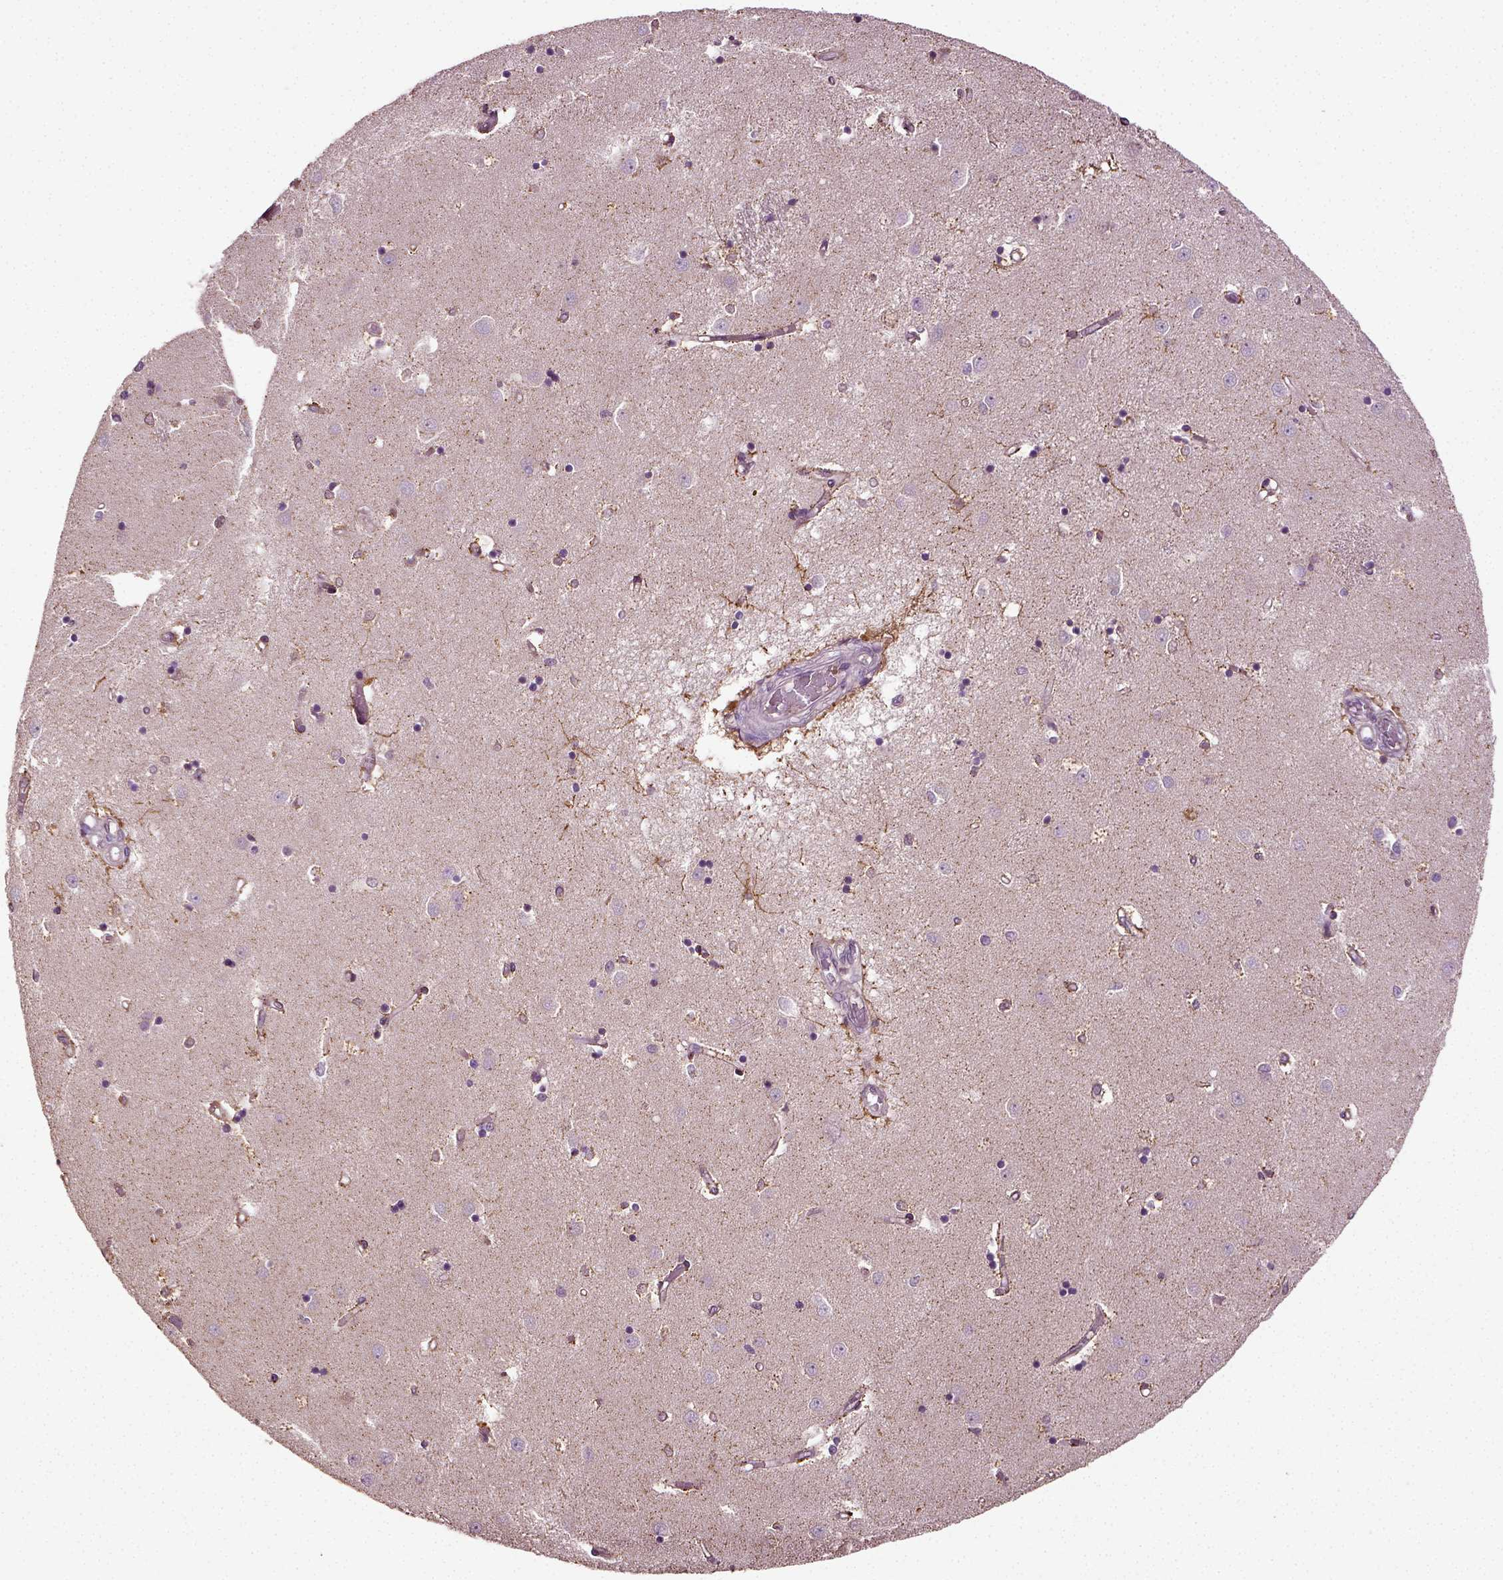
{"staining": {"intensity": "strong", "quantity": "<25%", "location": "cytoplasmic/membranous"}, "tissue": "caudate", "cell_type": "Glial cells", "image_type": "normal", "snomed": [{"axis": "morphology", "description": "Normal tissue, NOS"}, {"axis": "topography", "description": "Lateral ventricle wall"}], "caption": "Immunohistochemistry photomicrograph of unremarkable caudate: human caudate stained using immunohistochemistry (IHC) demonstrates medium levels of strong protein expression localized specifically in the cytoplasmic/membranous of glial cells, appearing as a cytoplasmic/membranous brown color.", "gene": "ERV3", "patient": {"sex": "male", "age": 54}}